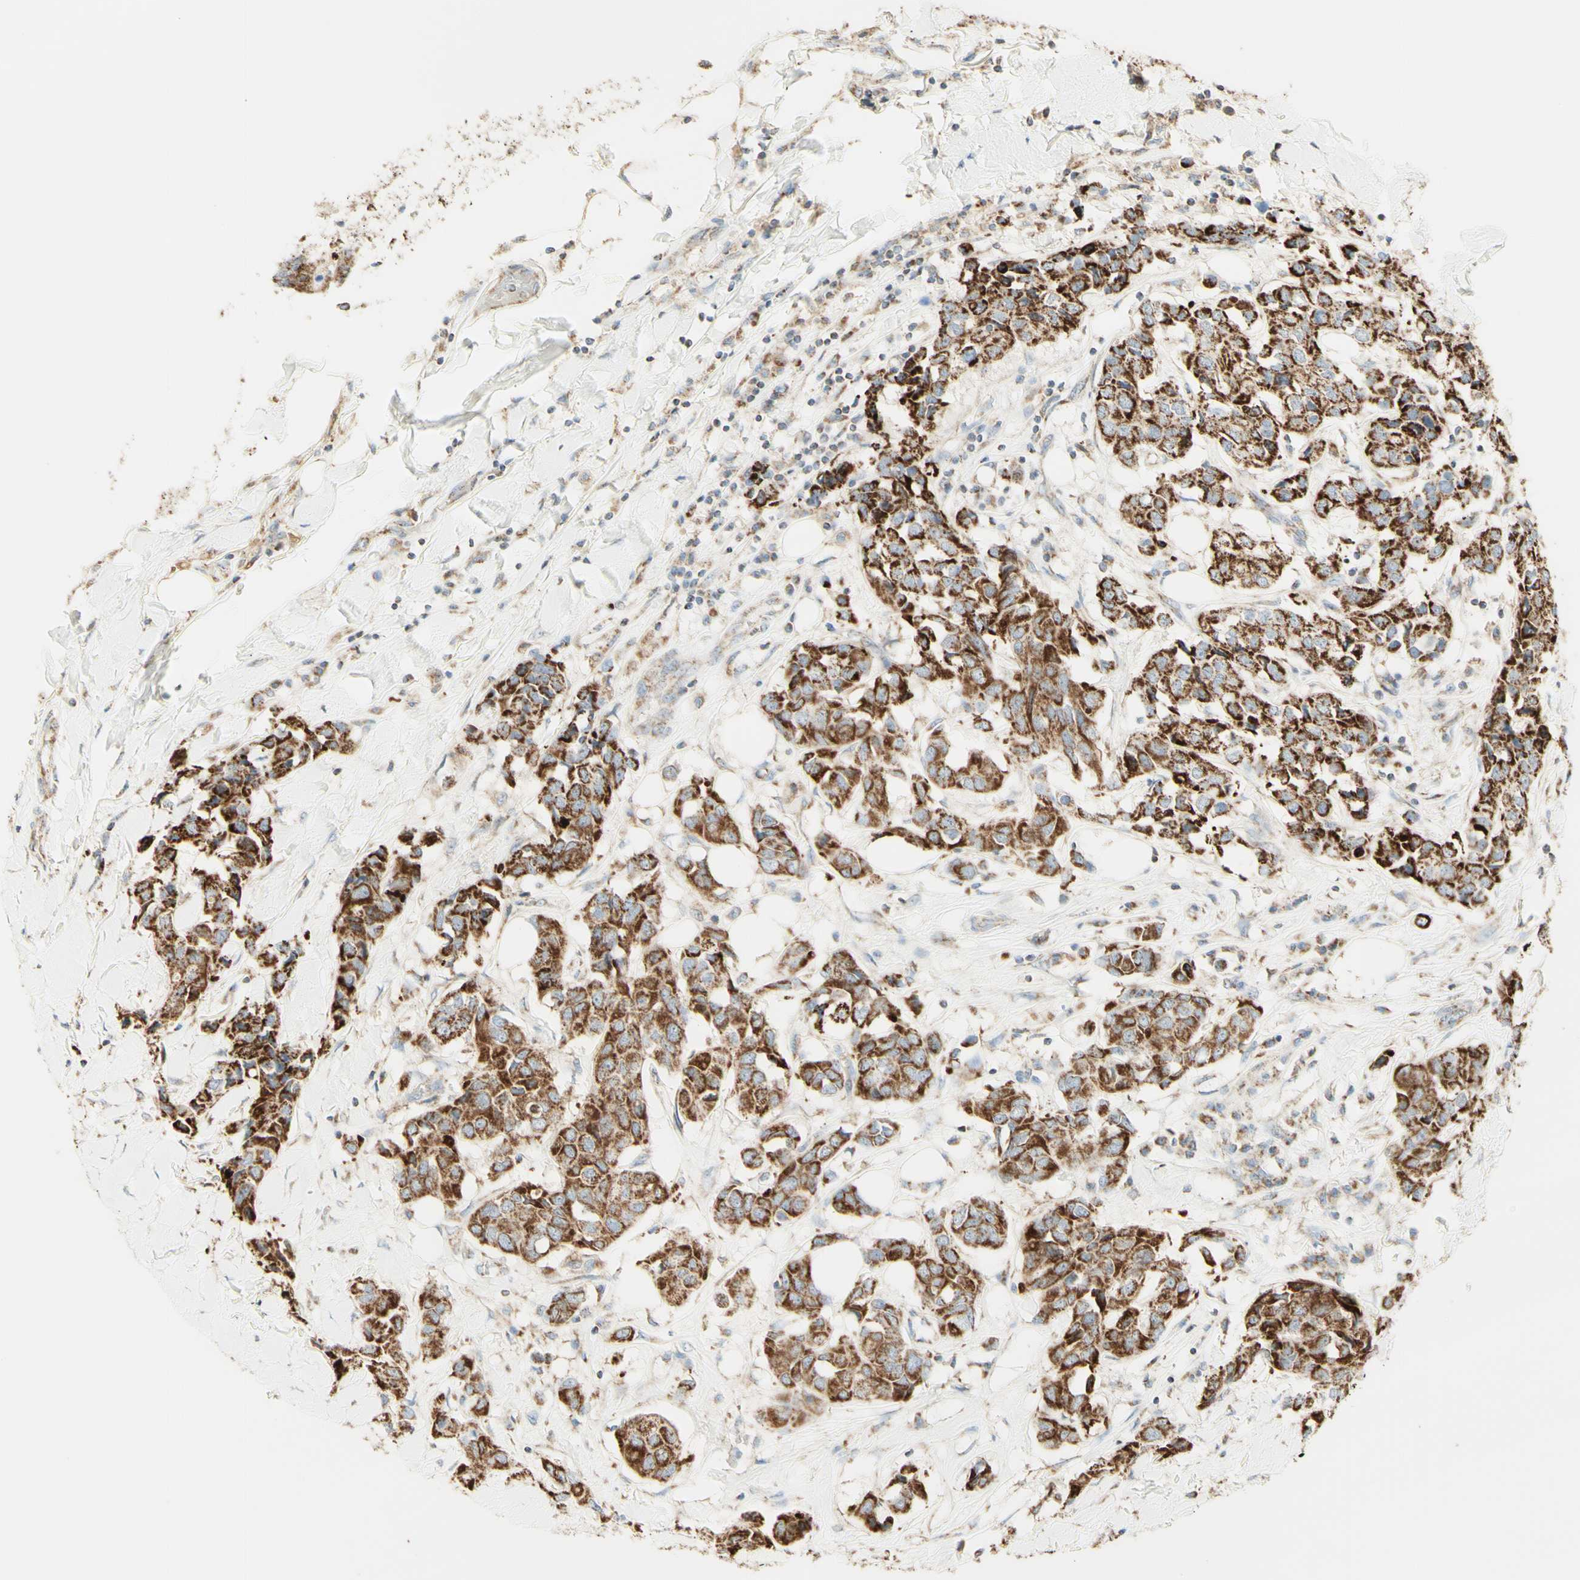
{"staining": {"intensity": "moderate", "quantity": ">75%", "location": "cytoplasmic/membranous"}, "tissue": "breast cancer", "cell_type": "Tumor cells", "image_type": "cancer", "snomed": [{"axis": "morphology", "description": "Duct carcinoma"}, {"axis": "topography", "description": "Breast"}], "caption": "About >75% of tumor cells in intraductal carcinoma (breast) display moderate cytoplasmic/membranous protein staining as visualized by brown immunohistochemical staining.", "gene": "LETM1", "patient": {"sex": "female", "age": 80}}